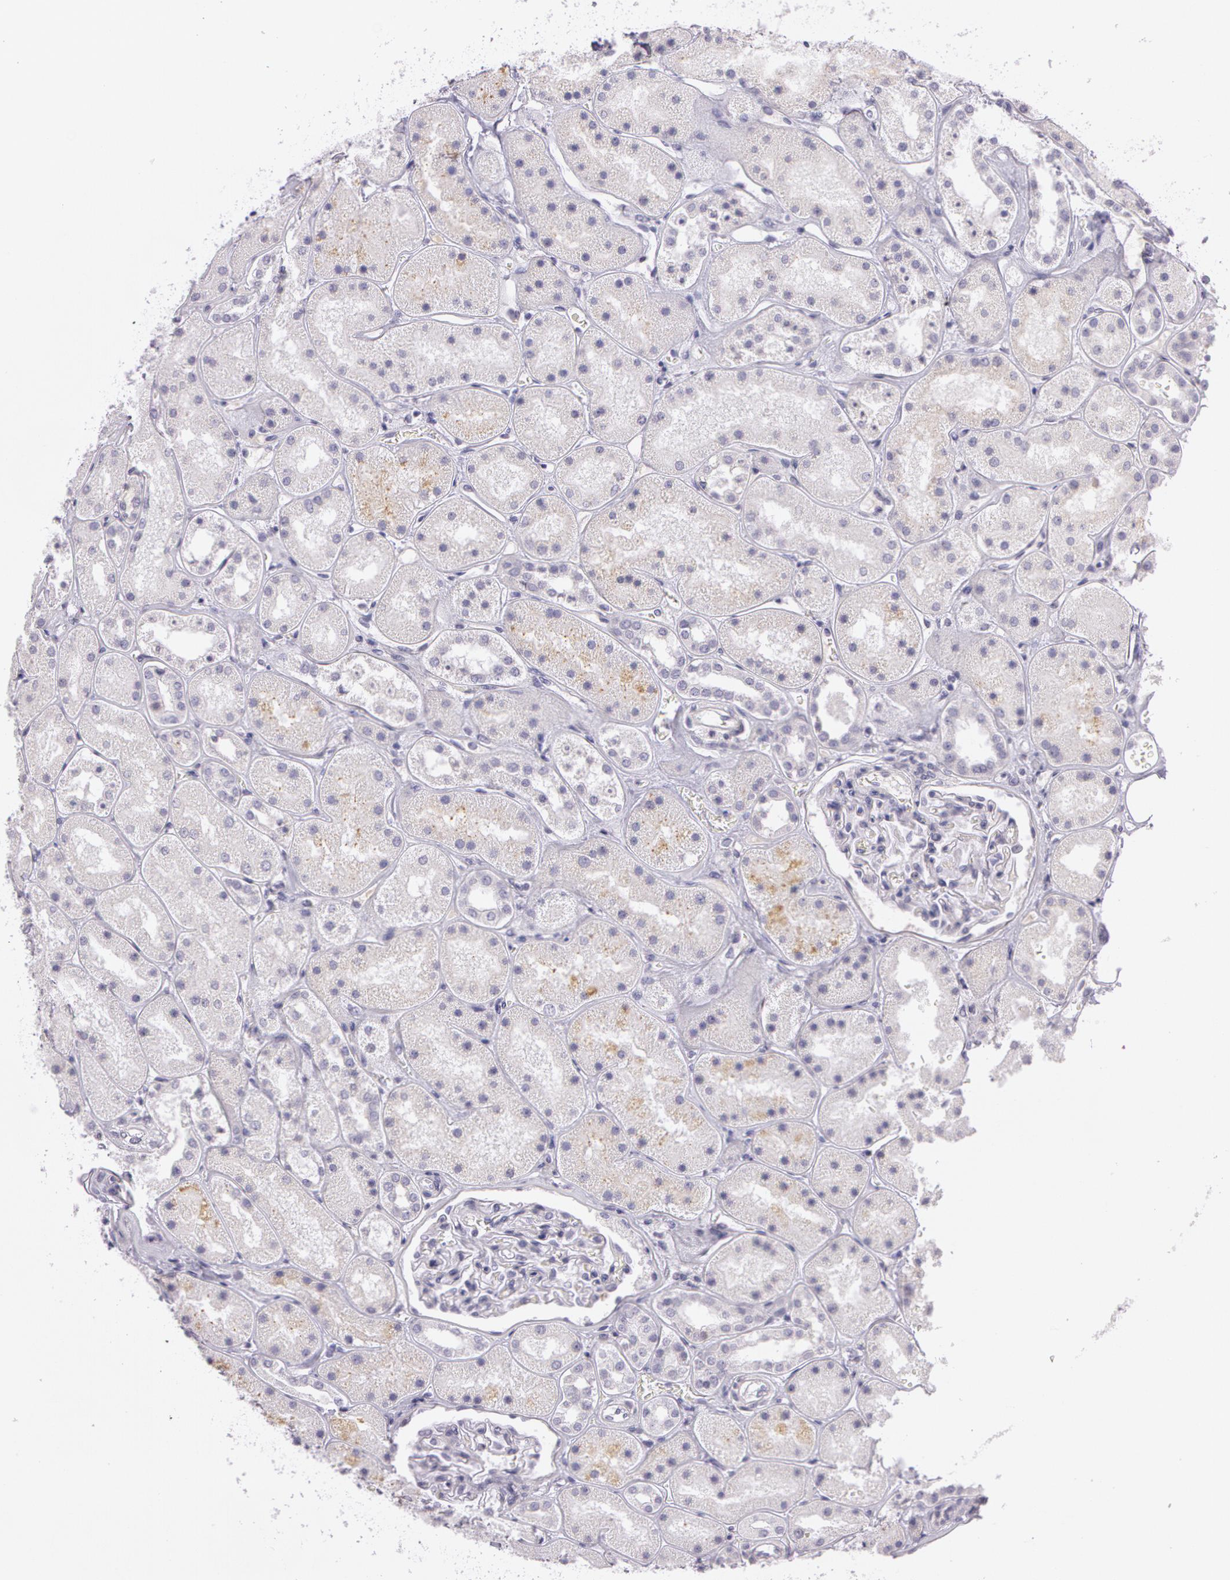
{"staining": {"intensity": "negative", "quantity": "none", "location": "none"}, "tissue": "kidney", "cell_type": "Cells in glomeruli", "image_type": "normal", "snomed": [{"axis": "morphology", "description": "Normal tissue, NOS"}, {"axis": "topography", "description": "Kidney"}], "caption": "Cells in glomeruli show no significant expression in normal kidney.", "gene": "OTC", "patient": {"sex": "male", "age": 28}}